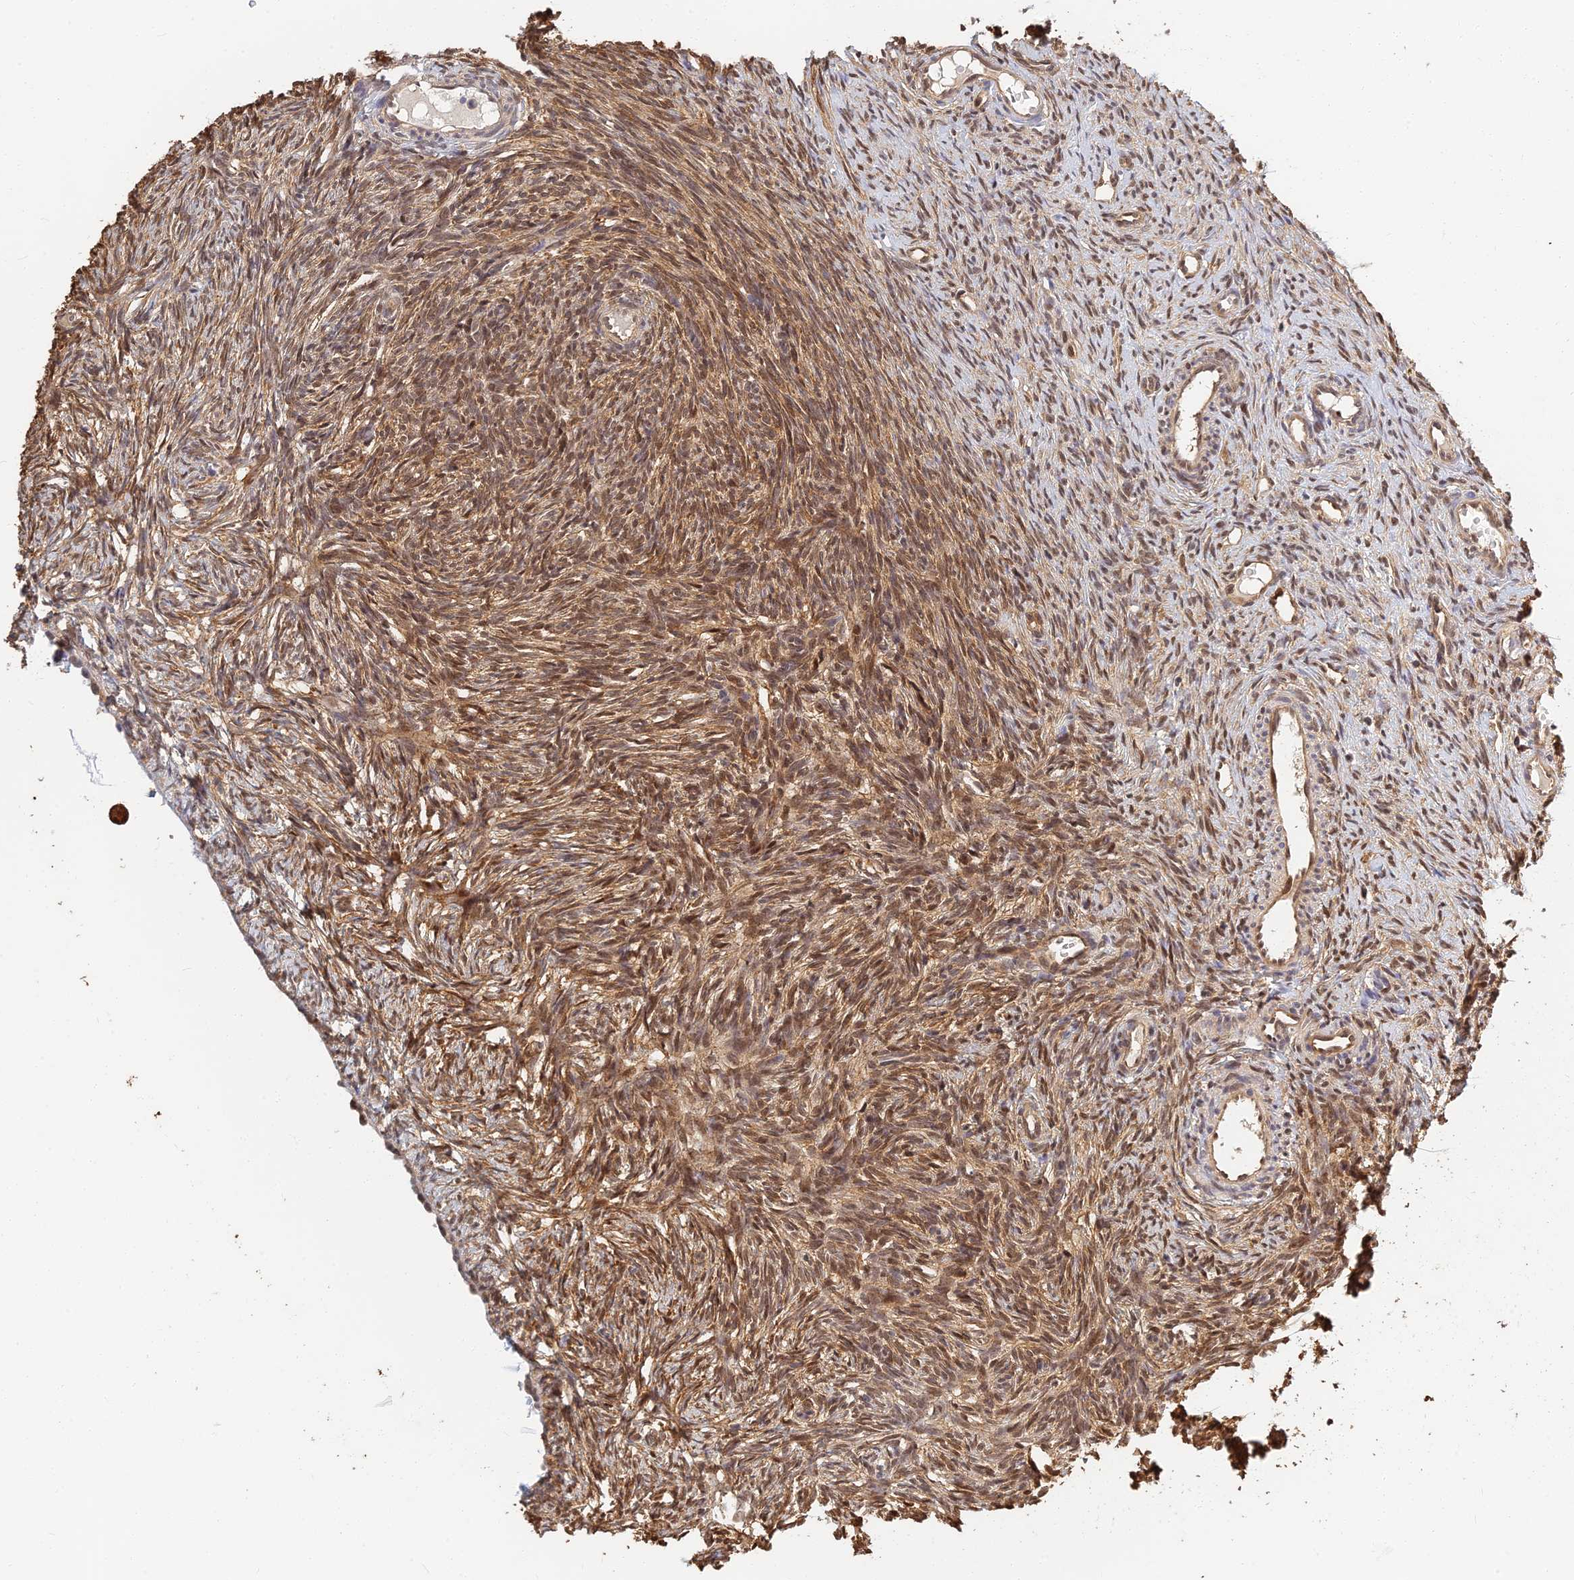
{"staining": {"intensity": "moderate", "quantity": "25%-75%", "location": "cytoplasmic/membranous,nuclear"}, "tissue": "ovary", "cell_type": "Ovarian stroma cells", "image_type": "normal", "snomed": [{"axis": "morphology", "description": "Normal tissue, NOS"}, {"axis": "topography", "description": "Ovary"}], "caption": "Ovary stained with immunohistochemistry exhibits moderate cytoplasmic/membranous,nuclear staining in about 25%-75% of ovarian stroma cells.", "gene": "LRRN3", "patient": {"sex": "female", "age": 51}}